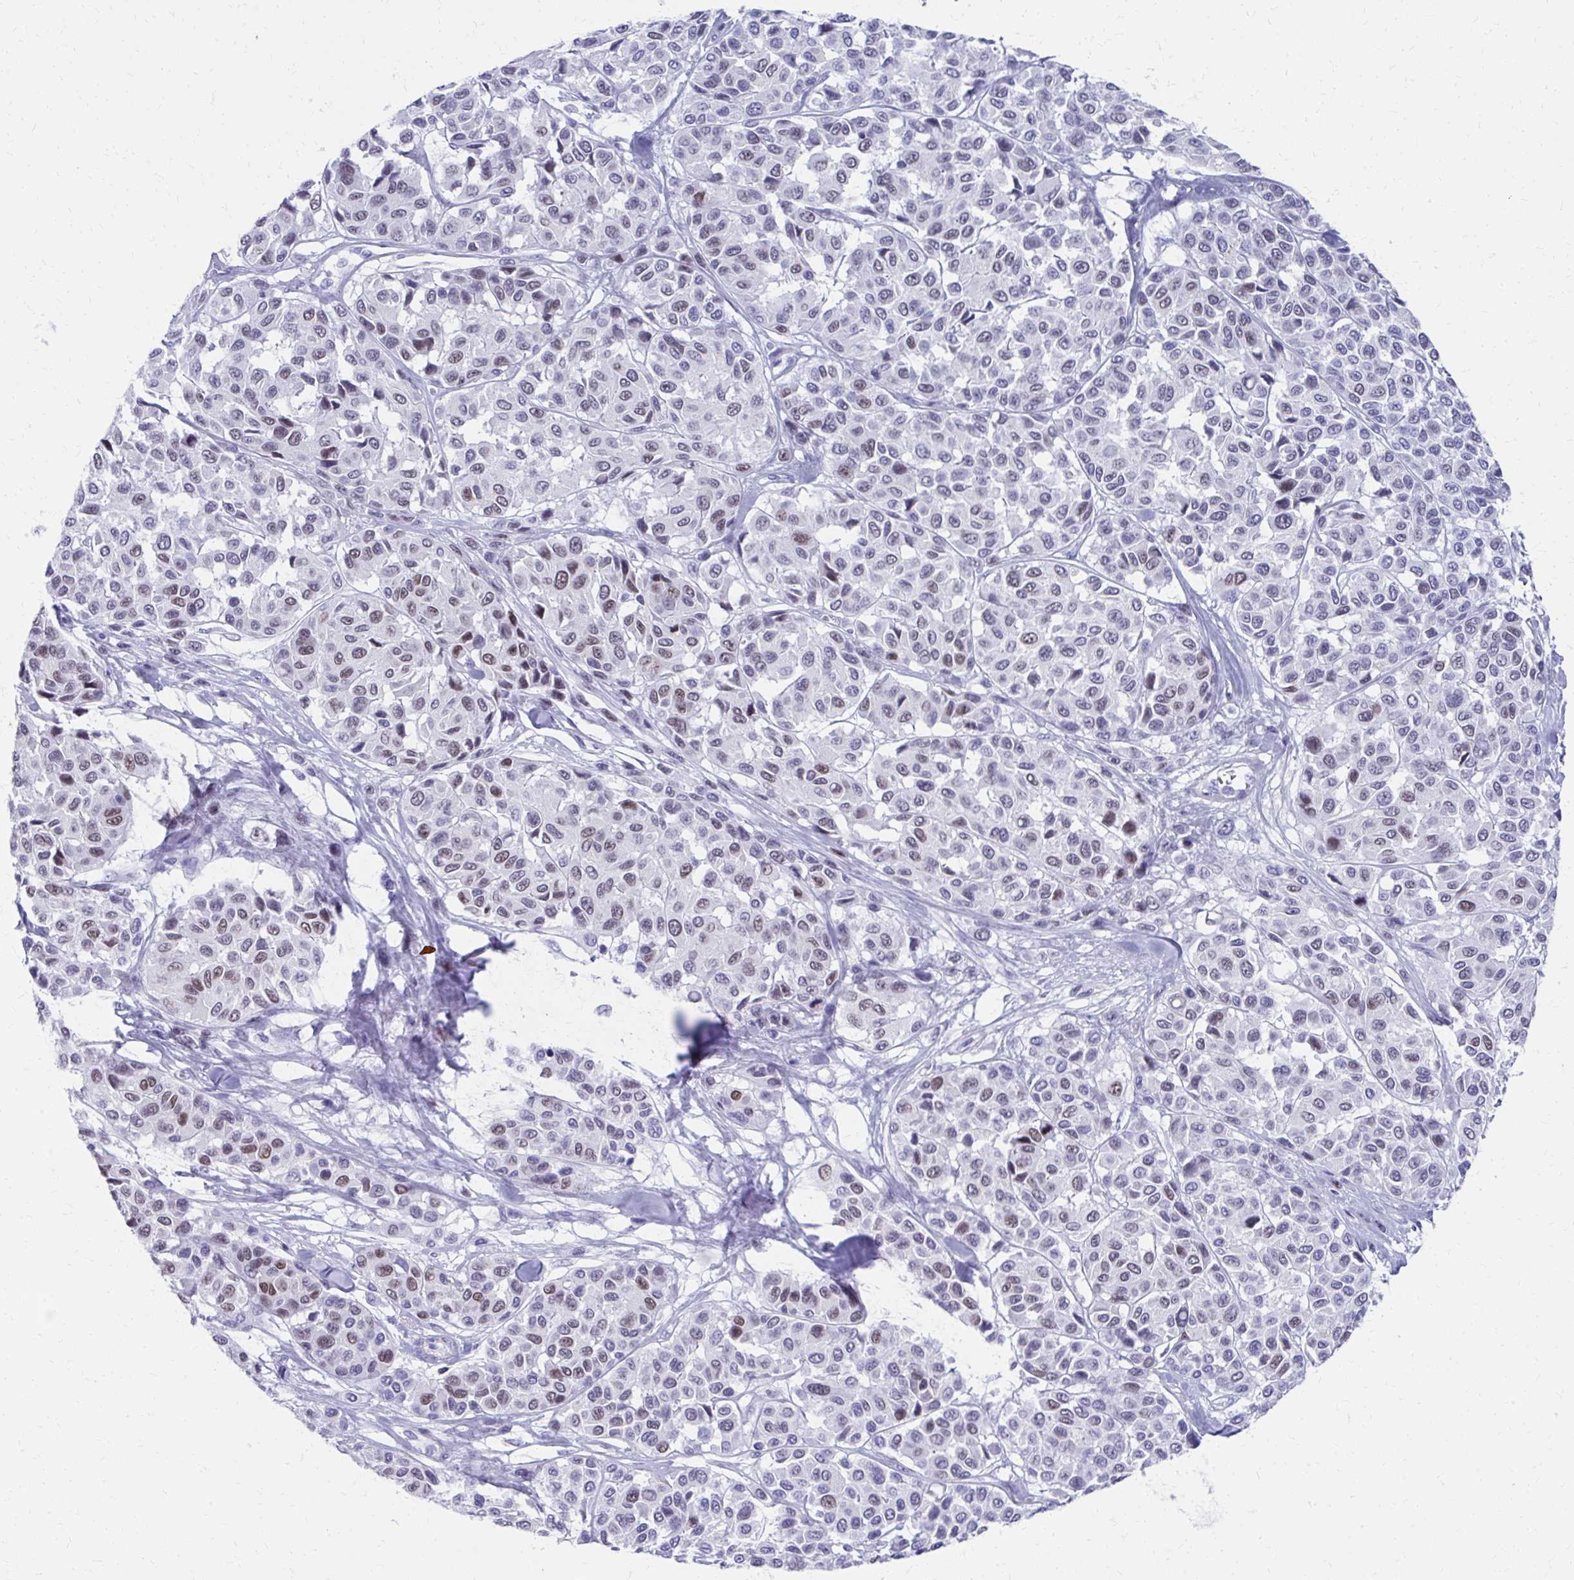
{"staining": {"intensity": "weak", "quantity": "25%-75%", "location": "nuclear"}, "tissue": "melanoma", "cell_type": "Tumor cells", "image_type": "cancer", "snomed": [{"axis": "morphology", "description": "Malignant melanoma, NOS"}, {"axis": "topography", "description": "Skin"}], "caption": "Brown immunohistochemical staining in melanoma demonstrates weak nuclear staining in about 25%-75% of tumor cells. The staining was performed using DAB (3,3'-diaminobenzidine), with brown indicating positive protein expression. Nuclei are stained blue with hematoxylin.", "gene": "RUNX3", "patient": {"sex": "female", "age": 66}}